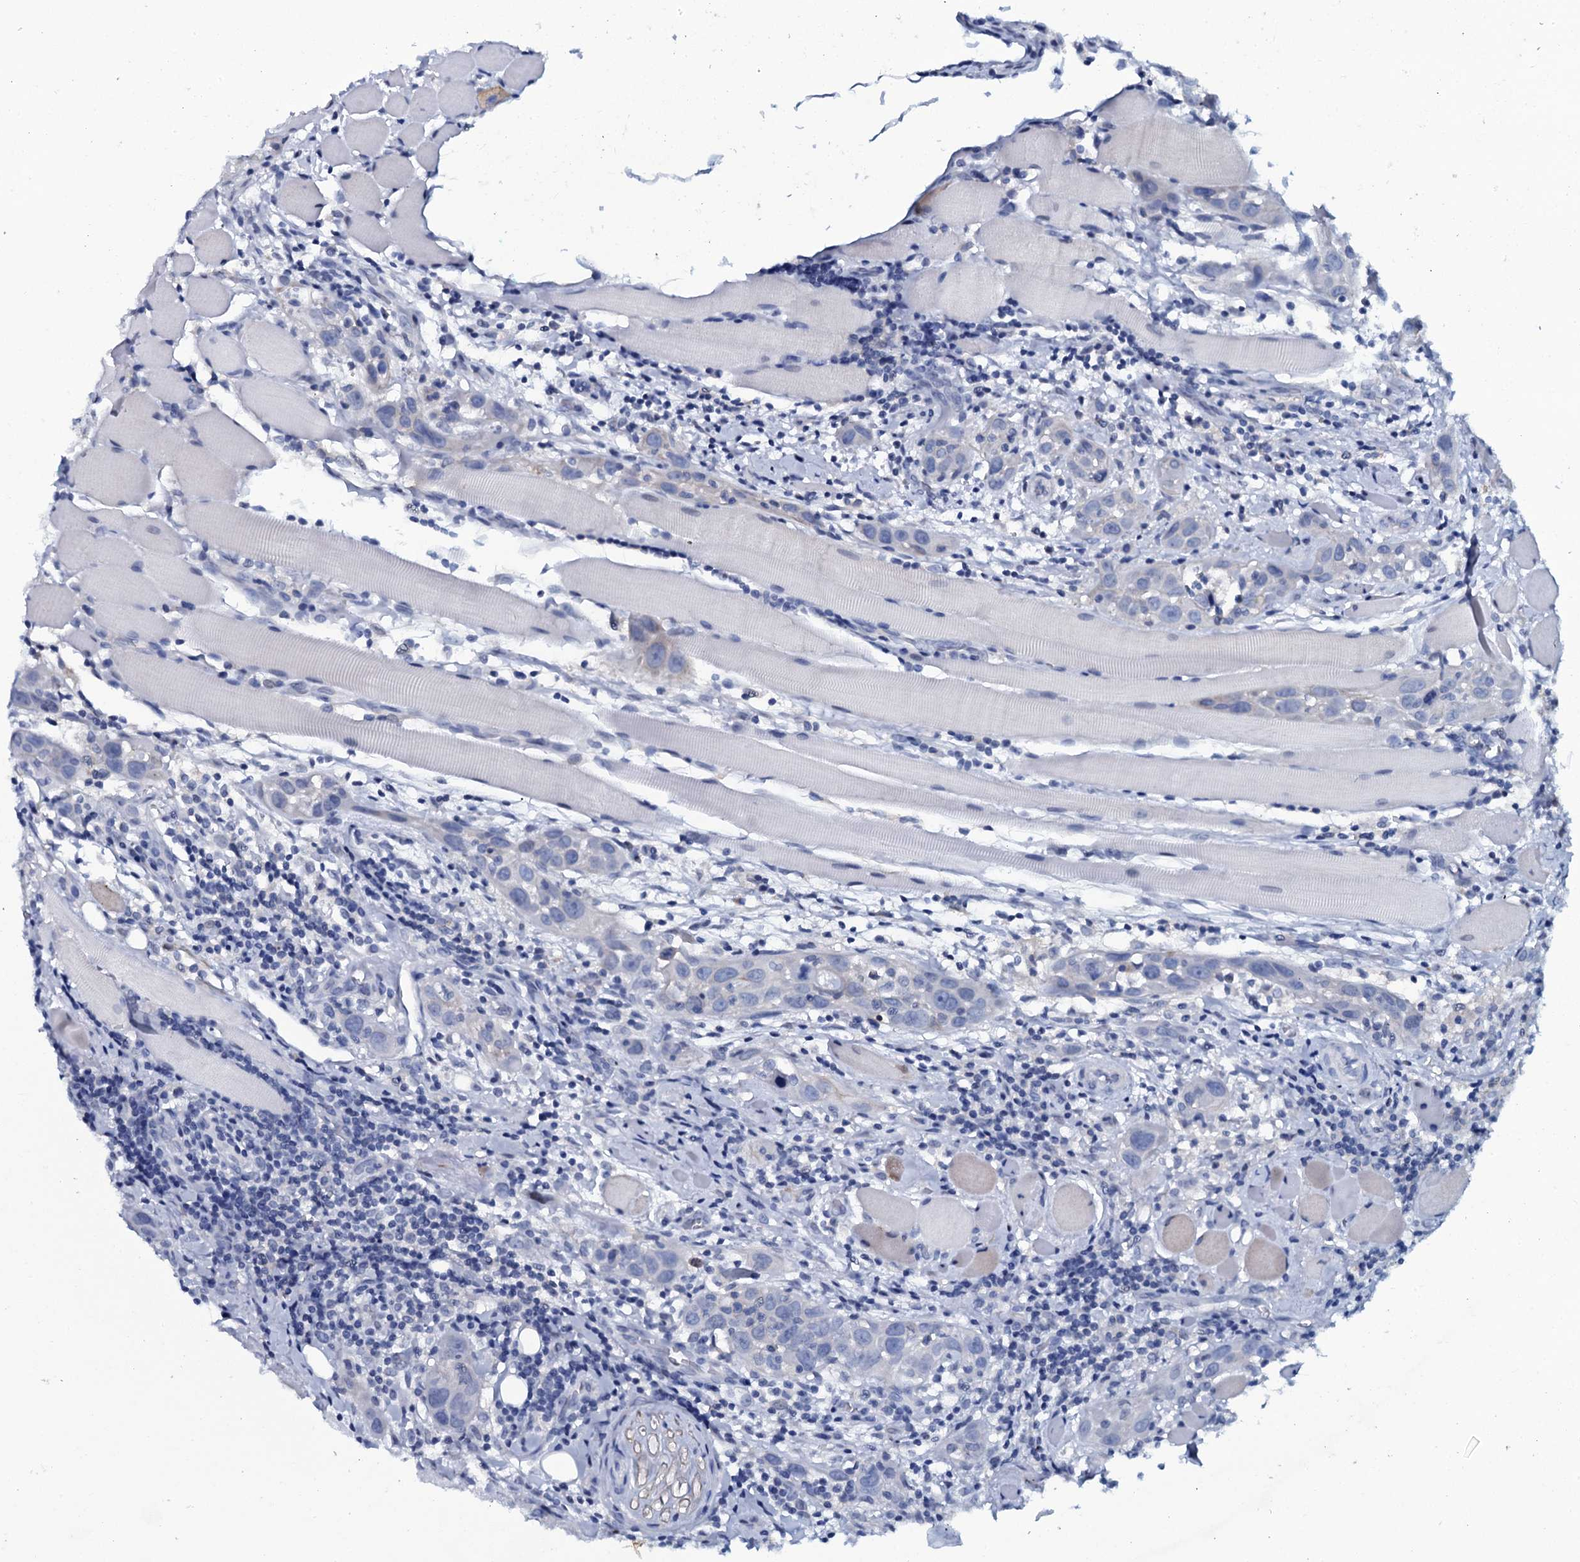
{"staining": {"intensity": "negative", "quantity": "none", "location": "none"}, "tissue": "head and neck cancer", "cell_type": "Tumor cells", "image_type": "cancer", "snomed": [{"axis": "morphology", "description": "Squamous cell carcinoma, NOS"}, {"axis": "topography", "description": "Oral tissue"}, {"axis": "topography", "description": "Head-Neck"}], "caption": "This is an immunohistochemistry photomicrograph of head and neck squamous cell carcinoma. There is no staining in tumor cells.", "gene": "SLC4A7", "patient": {"sex": "female", "age": 50}}